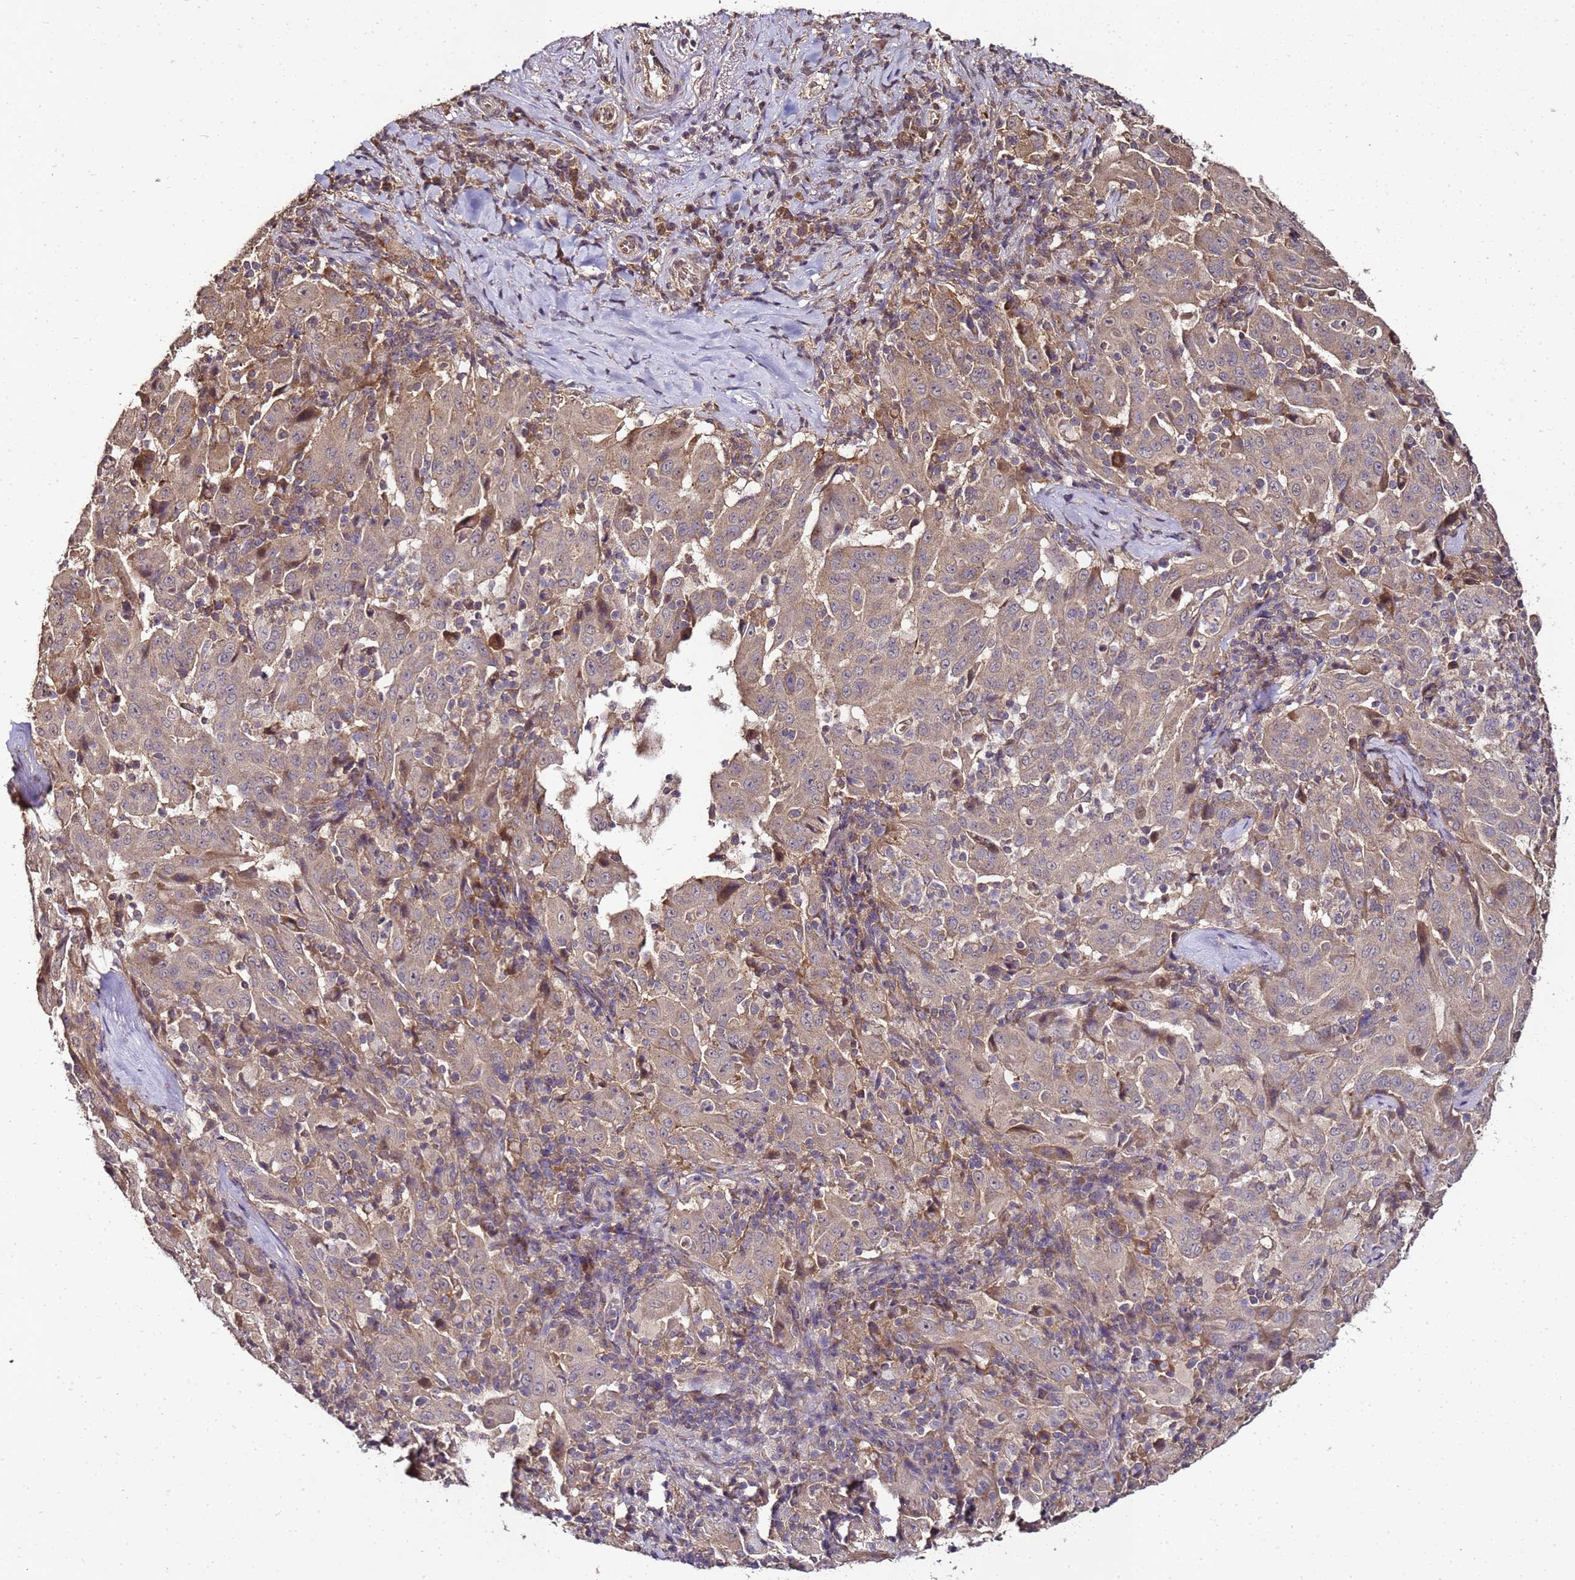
{"staining": {"intensity": "weak", "quantity": ">75%", "location": "cytoplasmic/membranous"}, "tissue": "pancreatic cancer", "cell_type": "Tumor cells", "image_type": "cancer", "snomed": [{"axis": "morphology", "description": "Adenocarcinoma, NOS"}, {"axis": "topography", "description": "Pancreas"}], "caption": "Brown immunohistochemical staining in human pancreatic cancer shows weak cytoplasmic/membranous staining in about >75% of tumor cells.", "gene": "ANKRD17", "patient": {"sex": "male", "age": 63}}